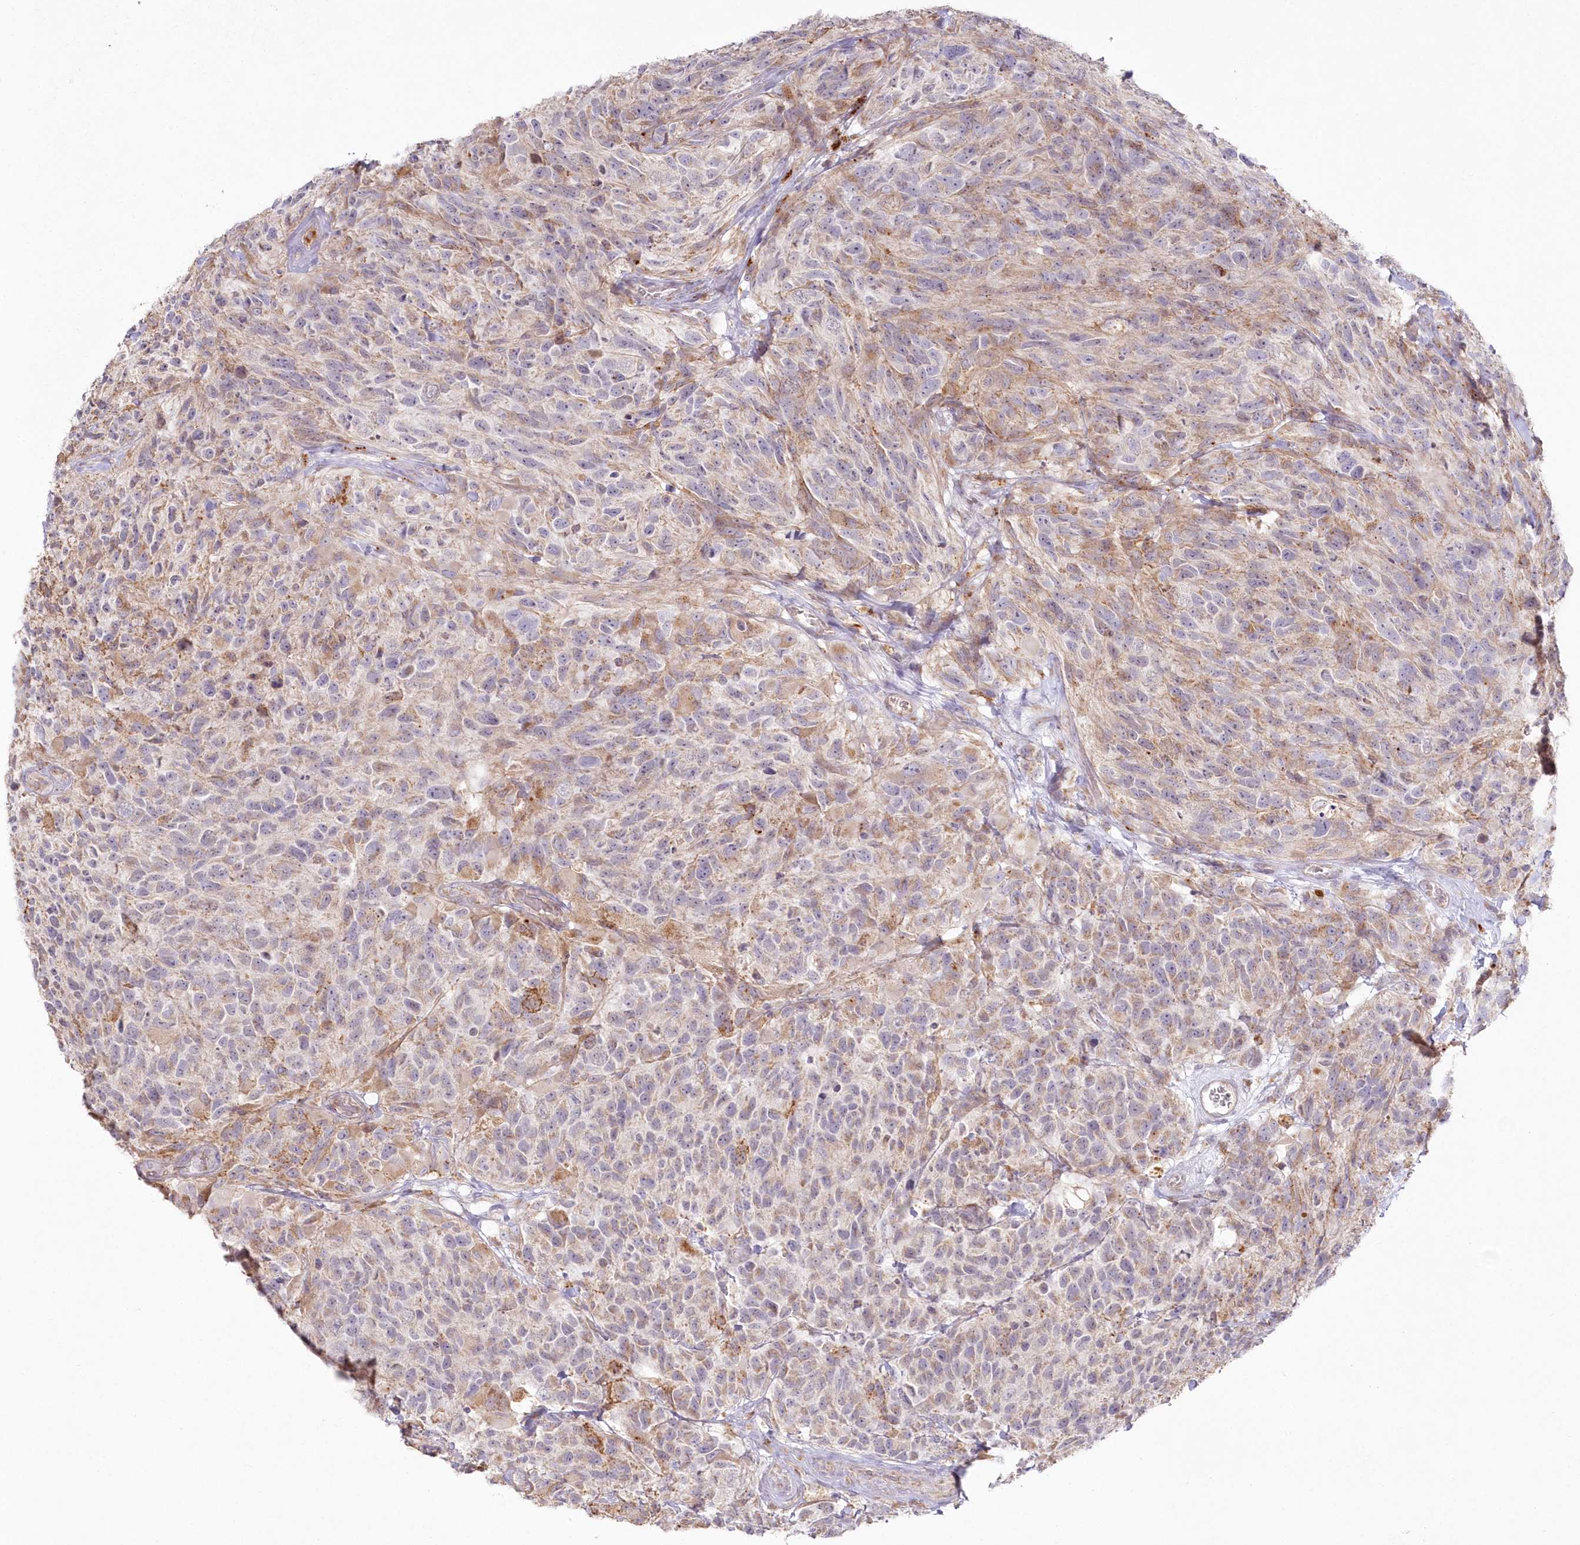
{"staining": {"intensity": "weak", "quantity": "<25%", "location": "cytoplasmic/membranous"}, "tissue": "glioma", "cell_type": "Tumor cells", "image_type": "cancer", "snomed": [{"axis": "morphology", "description": "Glioma, malignant, High grade"}, {"axis": "topography", "description": "Brain"}], "caption": "A high-resolution photomicrograph shows immunohistochemistry staining of glioma, which exhibits no significant expression in tumor cells.", "gene": "ARSB", "patient": {"sex": "male", "age": 69}}